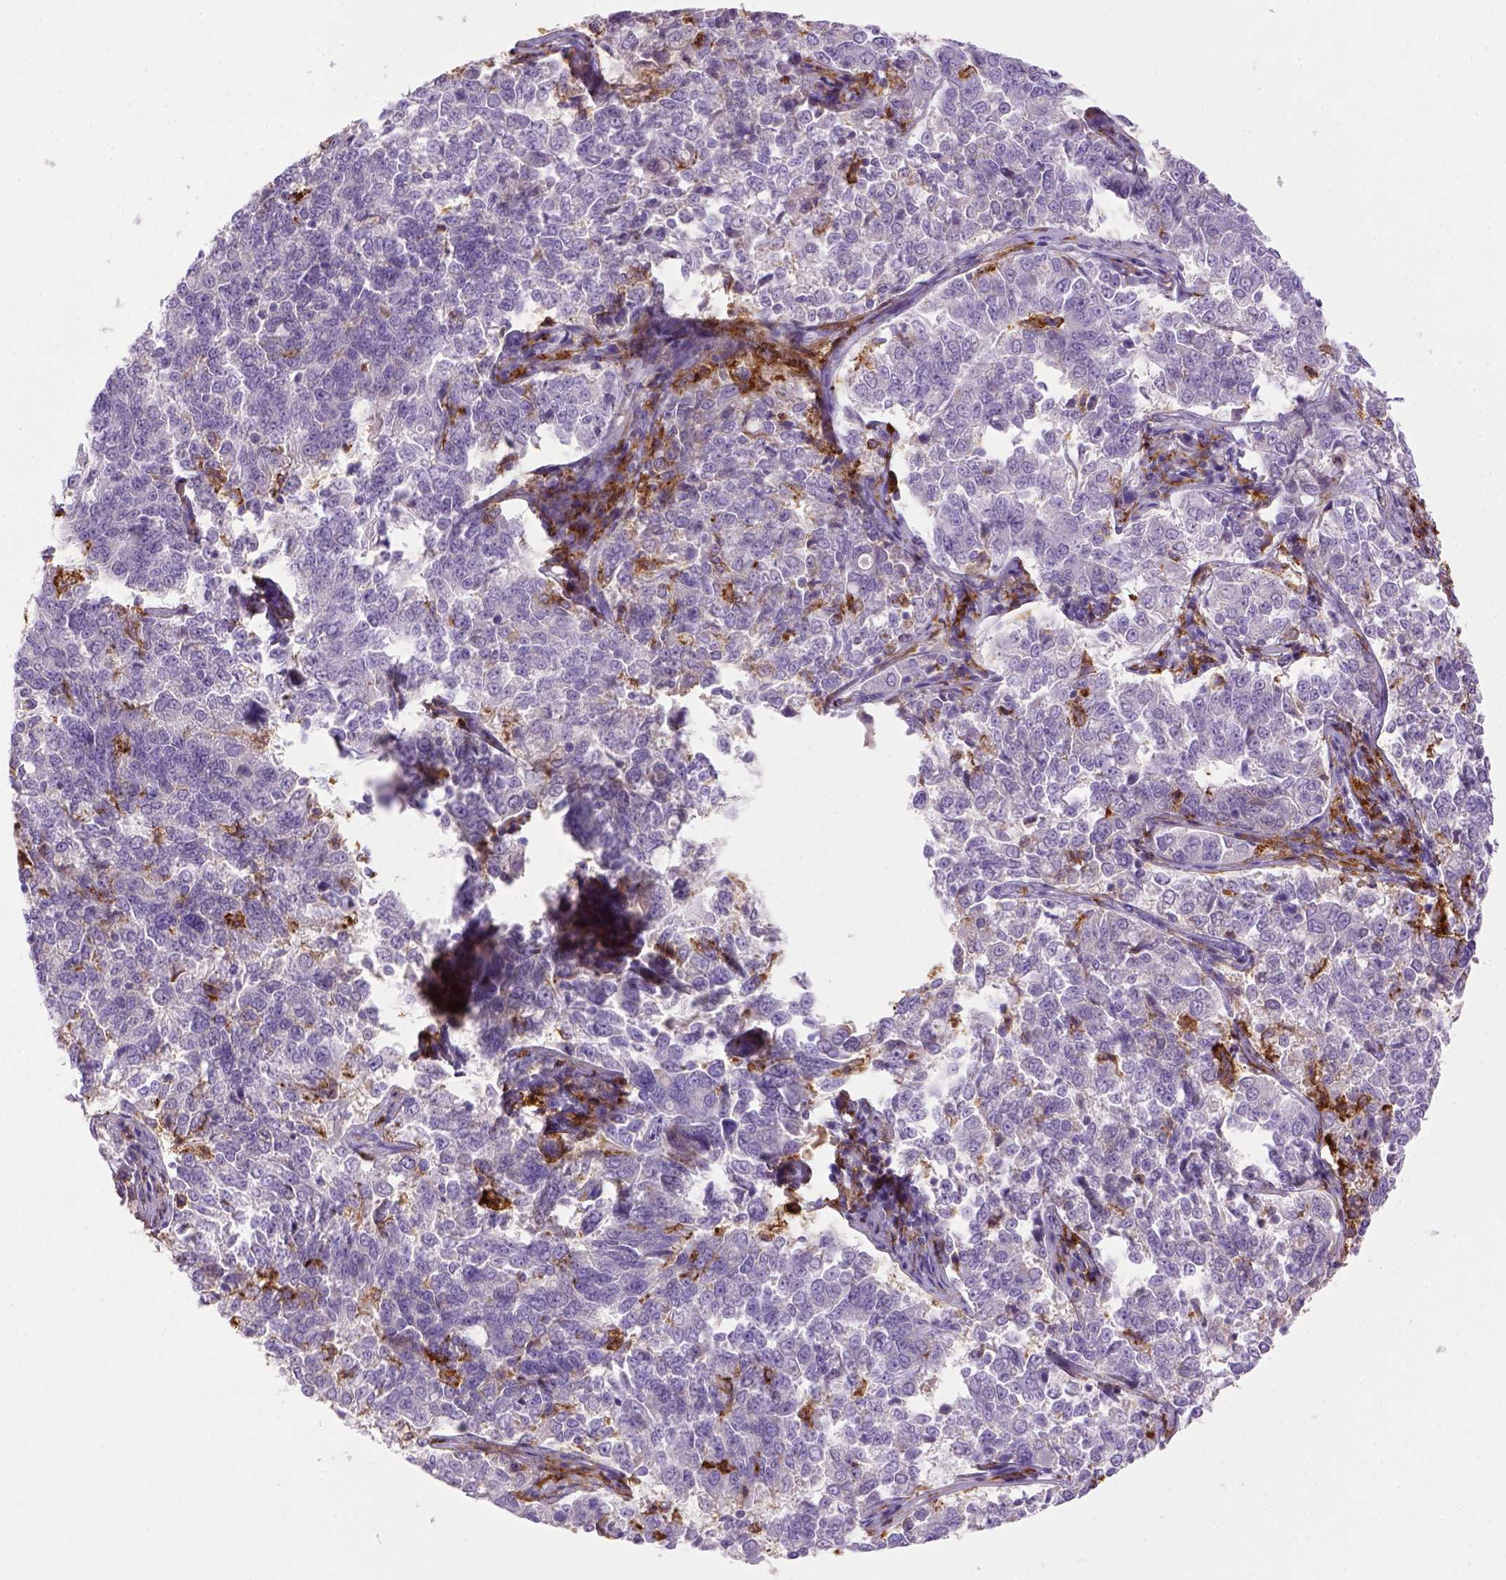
{"staining": {"intensity": "negative", "quantity": "none", "location": "none"}, "tissue": "endometrial cancer", "cell_type": "Tumor cells", "image_type": "cancer", "snomed": [{"axis": "morphology", "description": "Adenocarcinoma, NOS"}, {"axis": "topography", "description": "Endometrium"}], "caption": "Tumor cells show no significant protein staining in adenocarcinoma (endometrial).", "gene": "CD14", "patient": {"sex": "female", "age": 43}}